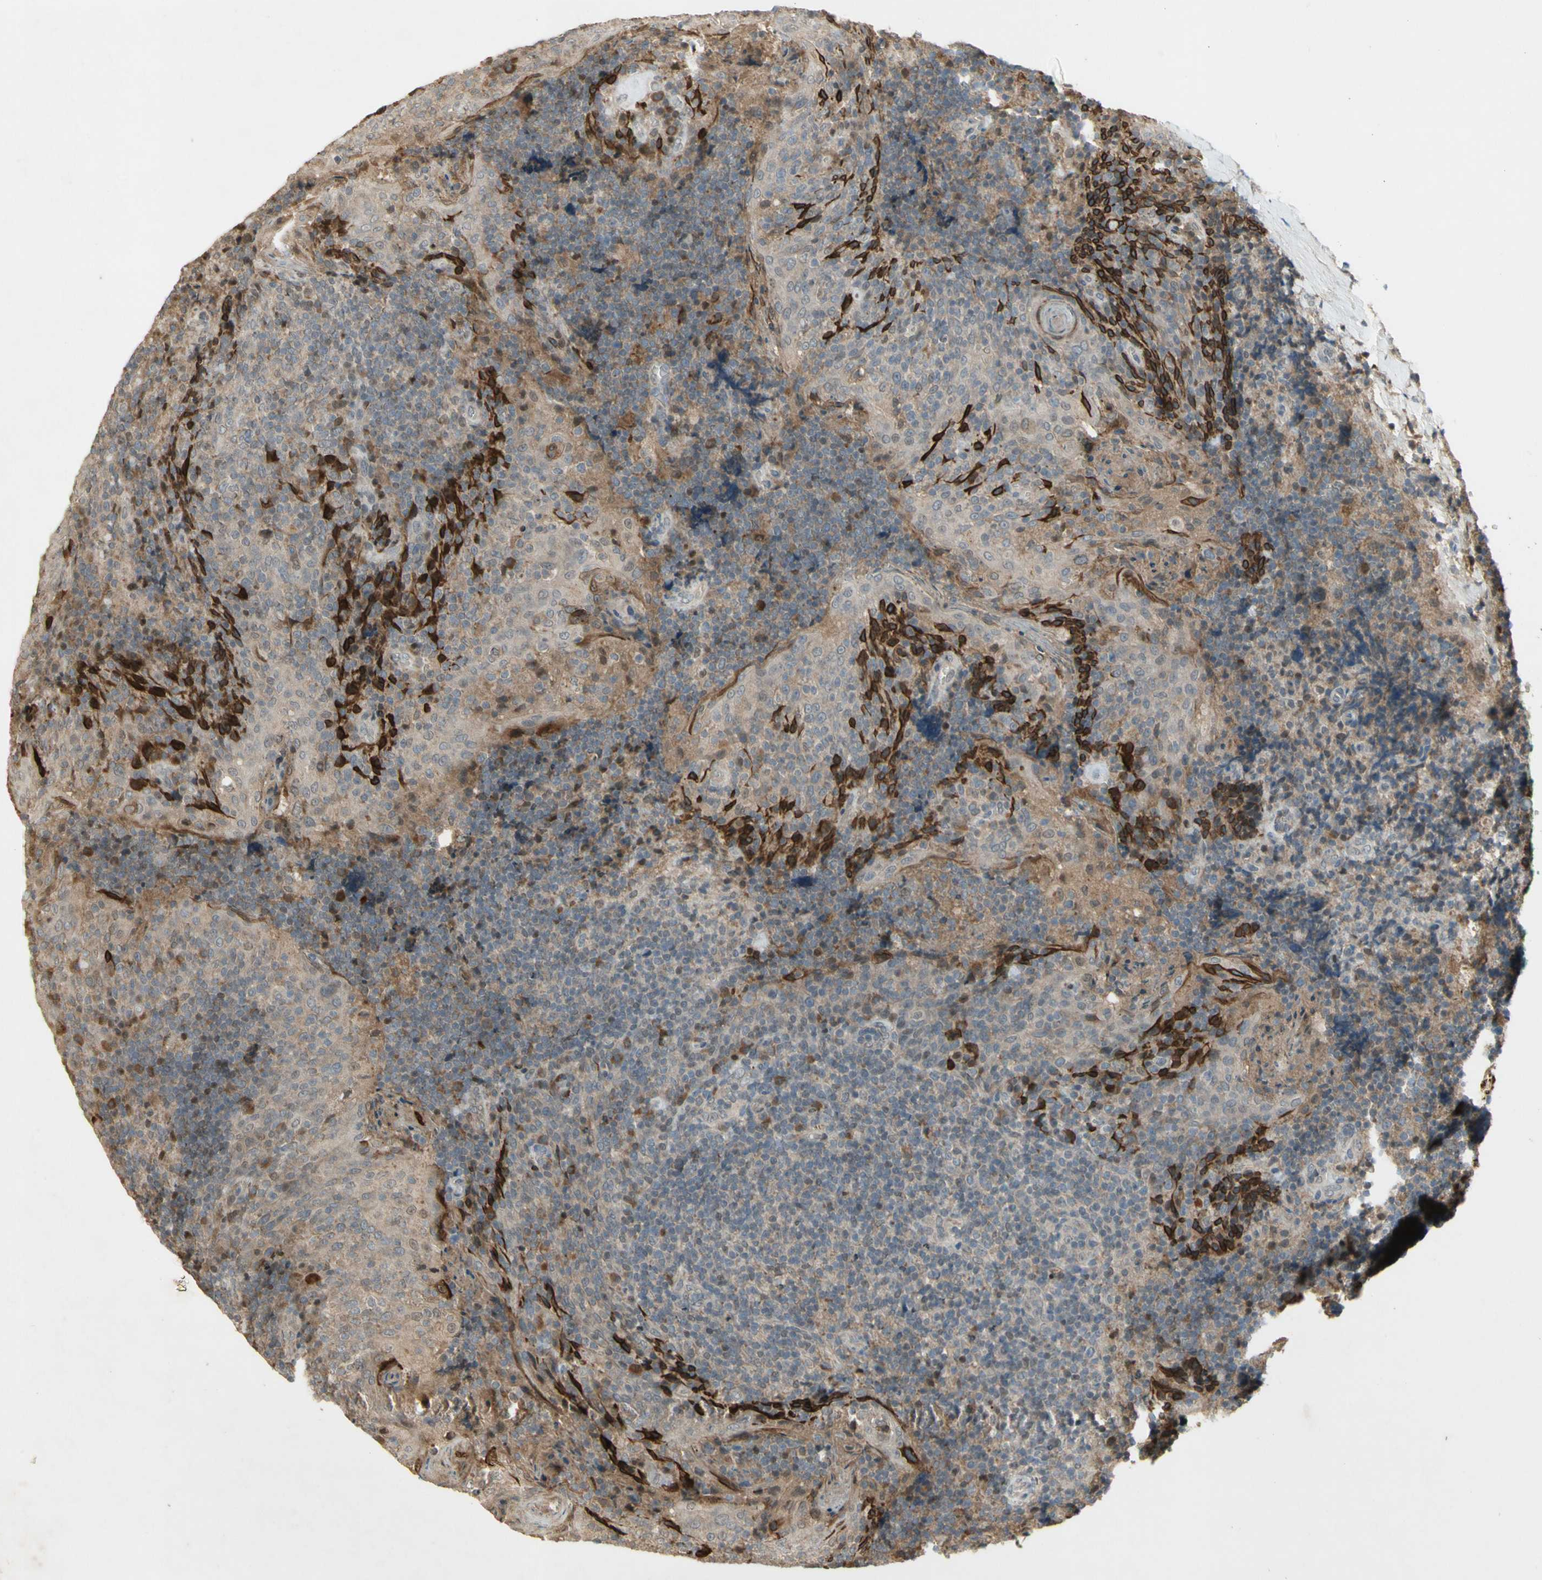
{"staining": {"intensity": "weak", "quantity": "25%-75%", "location": "cytoplasmic/membranous"}, "tissue": "tonsil", "cell_type": "Germinal center cells", "image_type": "normal", "snomed": [{"axis": "morphology", "description": "Normal tissue, NOS"}, {"axis": "topography", "description": "Tonsil"}], "caption": "Immunohistochemistry (DAB (3,3'-diaminobenzidine)) staining of benign human tonsil displays weak cytoplasmic/membranous protein positivity in about 25%-75% of germinal center cells. The staining was performed using DAB (3,3'-diaminobenzidine) to visualize the protein expression in brown, while the nuclei were stained in blue with hematoxylin (Magnification: 20x).", "gene": "NRG4", "patient": {"sex": "male", "age": 17}}